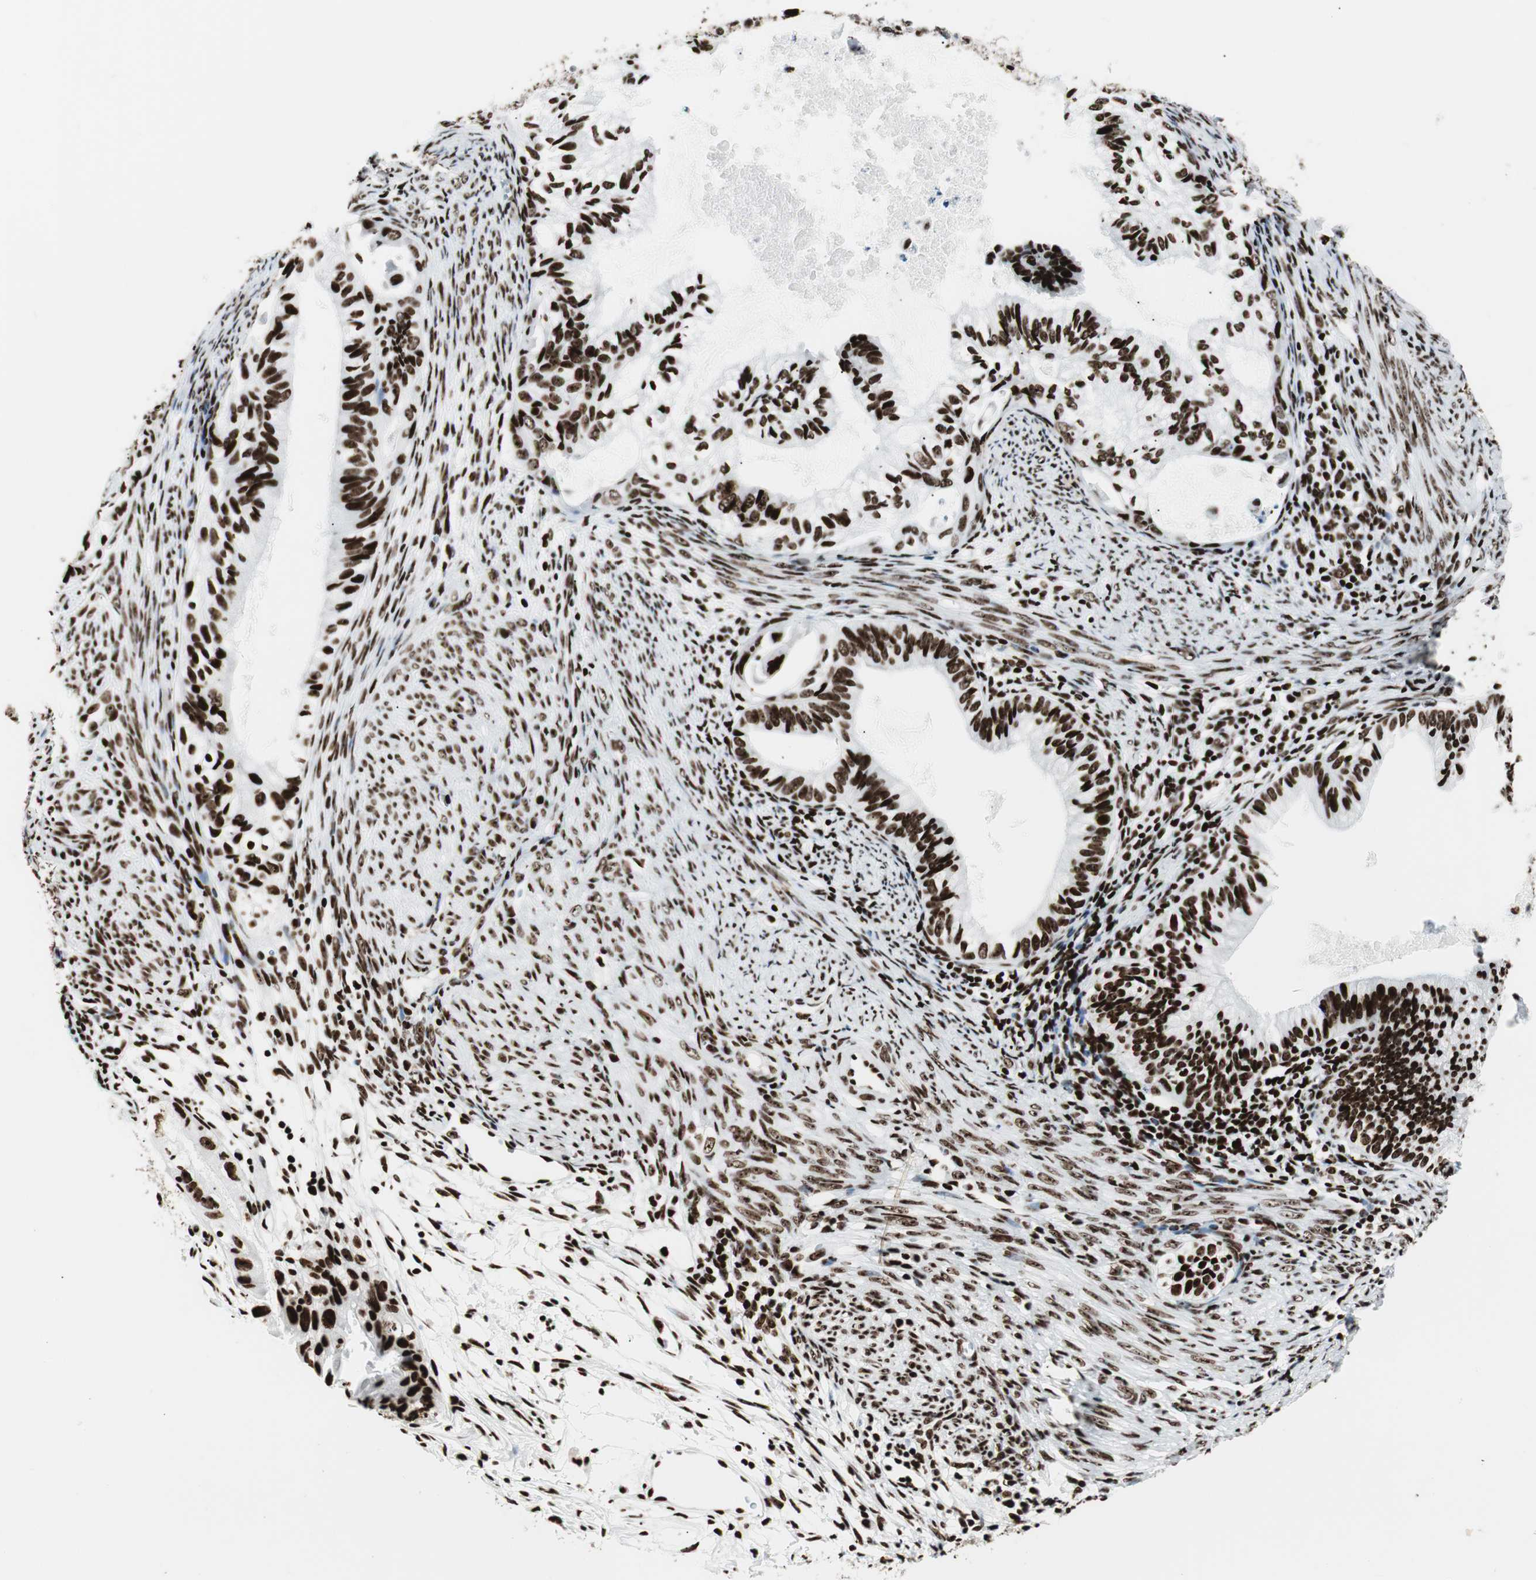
{"staining": {"intensity": "strong", "quantity": ">75%", "location": "nuclear"}, "tissue": "cervical cancer", "cell_type": "Tumor cells", "image_type": "cancer", "snomed": [{"axis": "morphology", "description": "Normal tissue, NOS"}, {"axis": "morphology", "description": "Adenocarcinoma, NOS"}, {"axis": "topography", "description": "Cervix"}, {"axis": "topography", "description": "Endometrium"}], "caption": "Immunohistochemistry (DAB (3,3'-diaminobenzidine)) staining of cervical adenocarcinoma exhibits strong nuclear protein positivity in approximately >75% of tumor cells.", "gene": "NCL", "patient": {"sex": "female", "age": 86}}